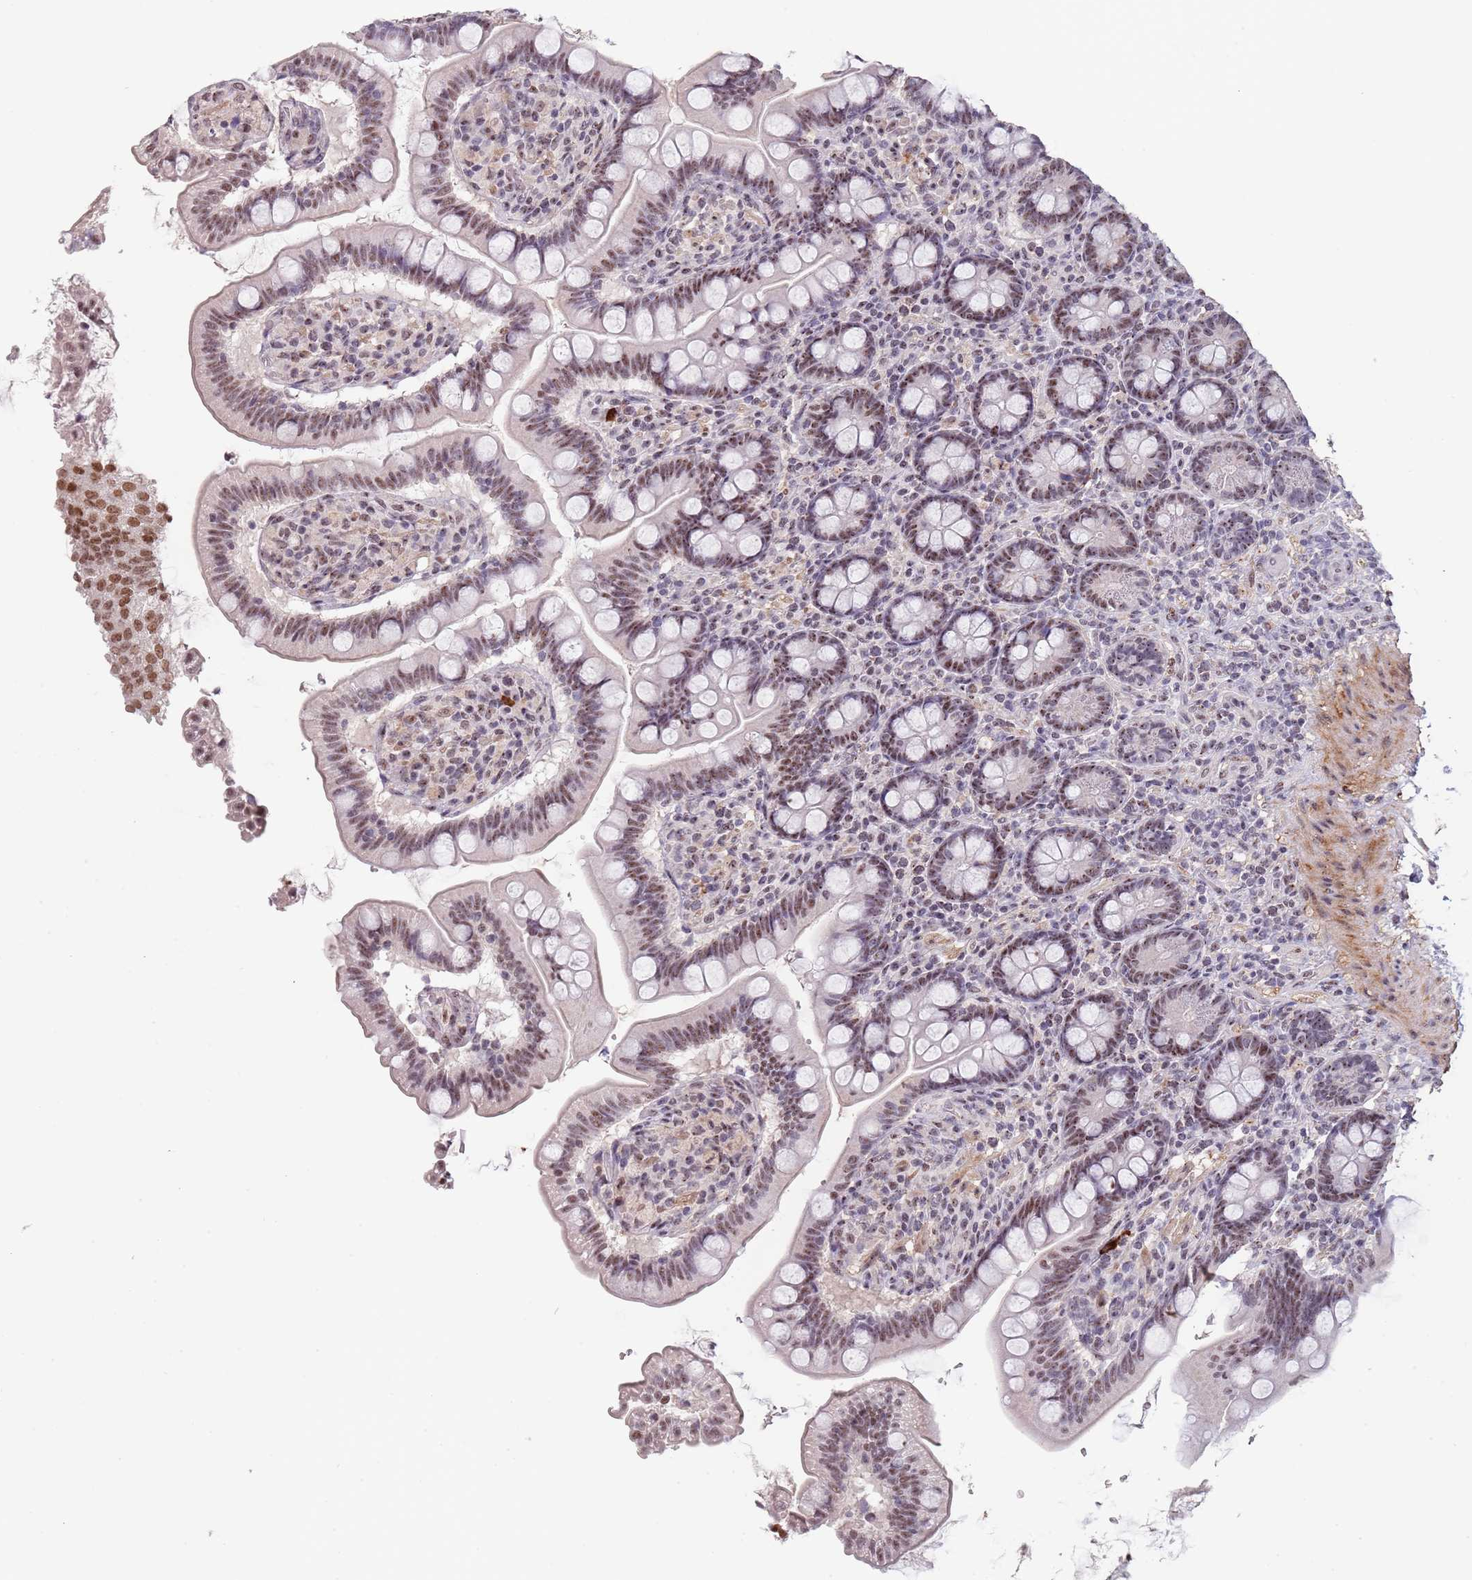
{"staining": {"intensity": "moderate", "quantity": "25%-75%", "location": "nuclear"}, "tissue": "small intestine", "cell_type": "Glandular cells", "image_type": "normal", "snomed": [{"axis": "morphology", "description": "Normal tissue, NOS"}, {"axis": "topography", "description": "Small intestine"}], "caption": "Immunohistochemical staining of unremarkable human small intestine shows 25%-75% levels of moderate nuclear protein staining in about 25%-75% of glandular cells. (brown staining indicates protein expression, while blue staining denotes nuclei).", "gene": "CIZ1", "patient": {"sex": "female", "age": 64}}